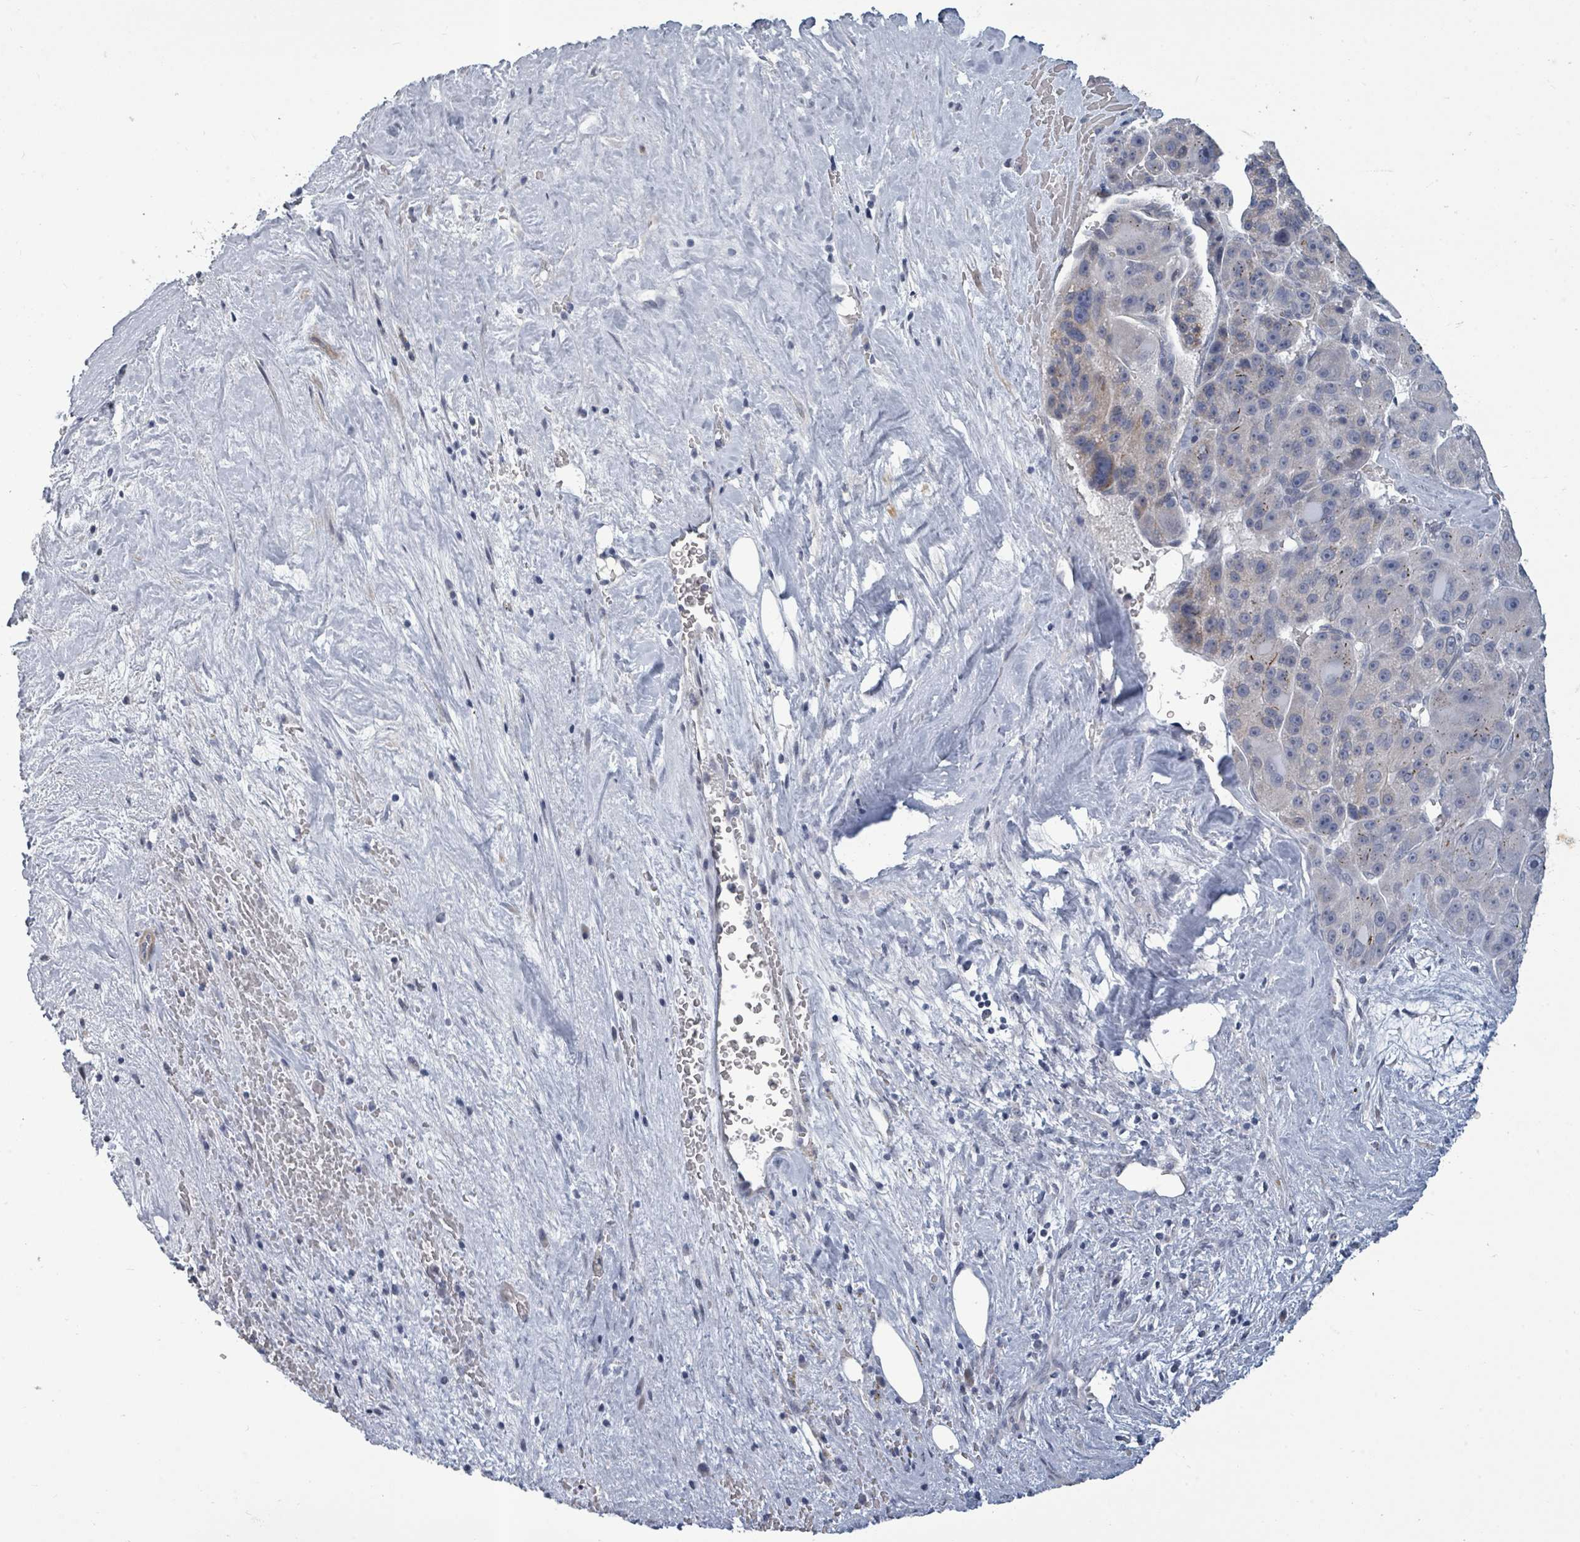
{"staining": {"intensity": "negative", "quantity": "none", "location": "none"}, "tissue": "liver cancer", "cell_type": "Tumor cells", "image_type": "cancer", "snomed": [{"axis": "morphology", "description": "Carcinoma, Hepatocellular, NOS"}, {"axis": "topography", "description": "Liver"}], "caption": "DAB immunohistochemical staining of hepatocellular carcinoma (liver) demonstrates no significant staining in tumor cells.", "gene": "PTPN20", "patient": {"sex": "male", "age": 76}}